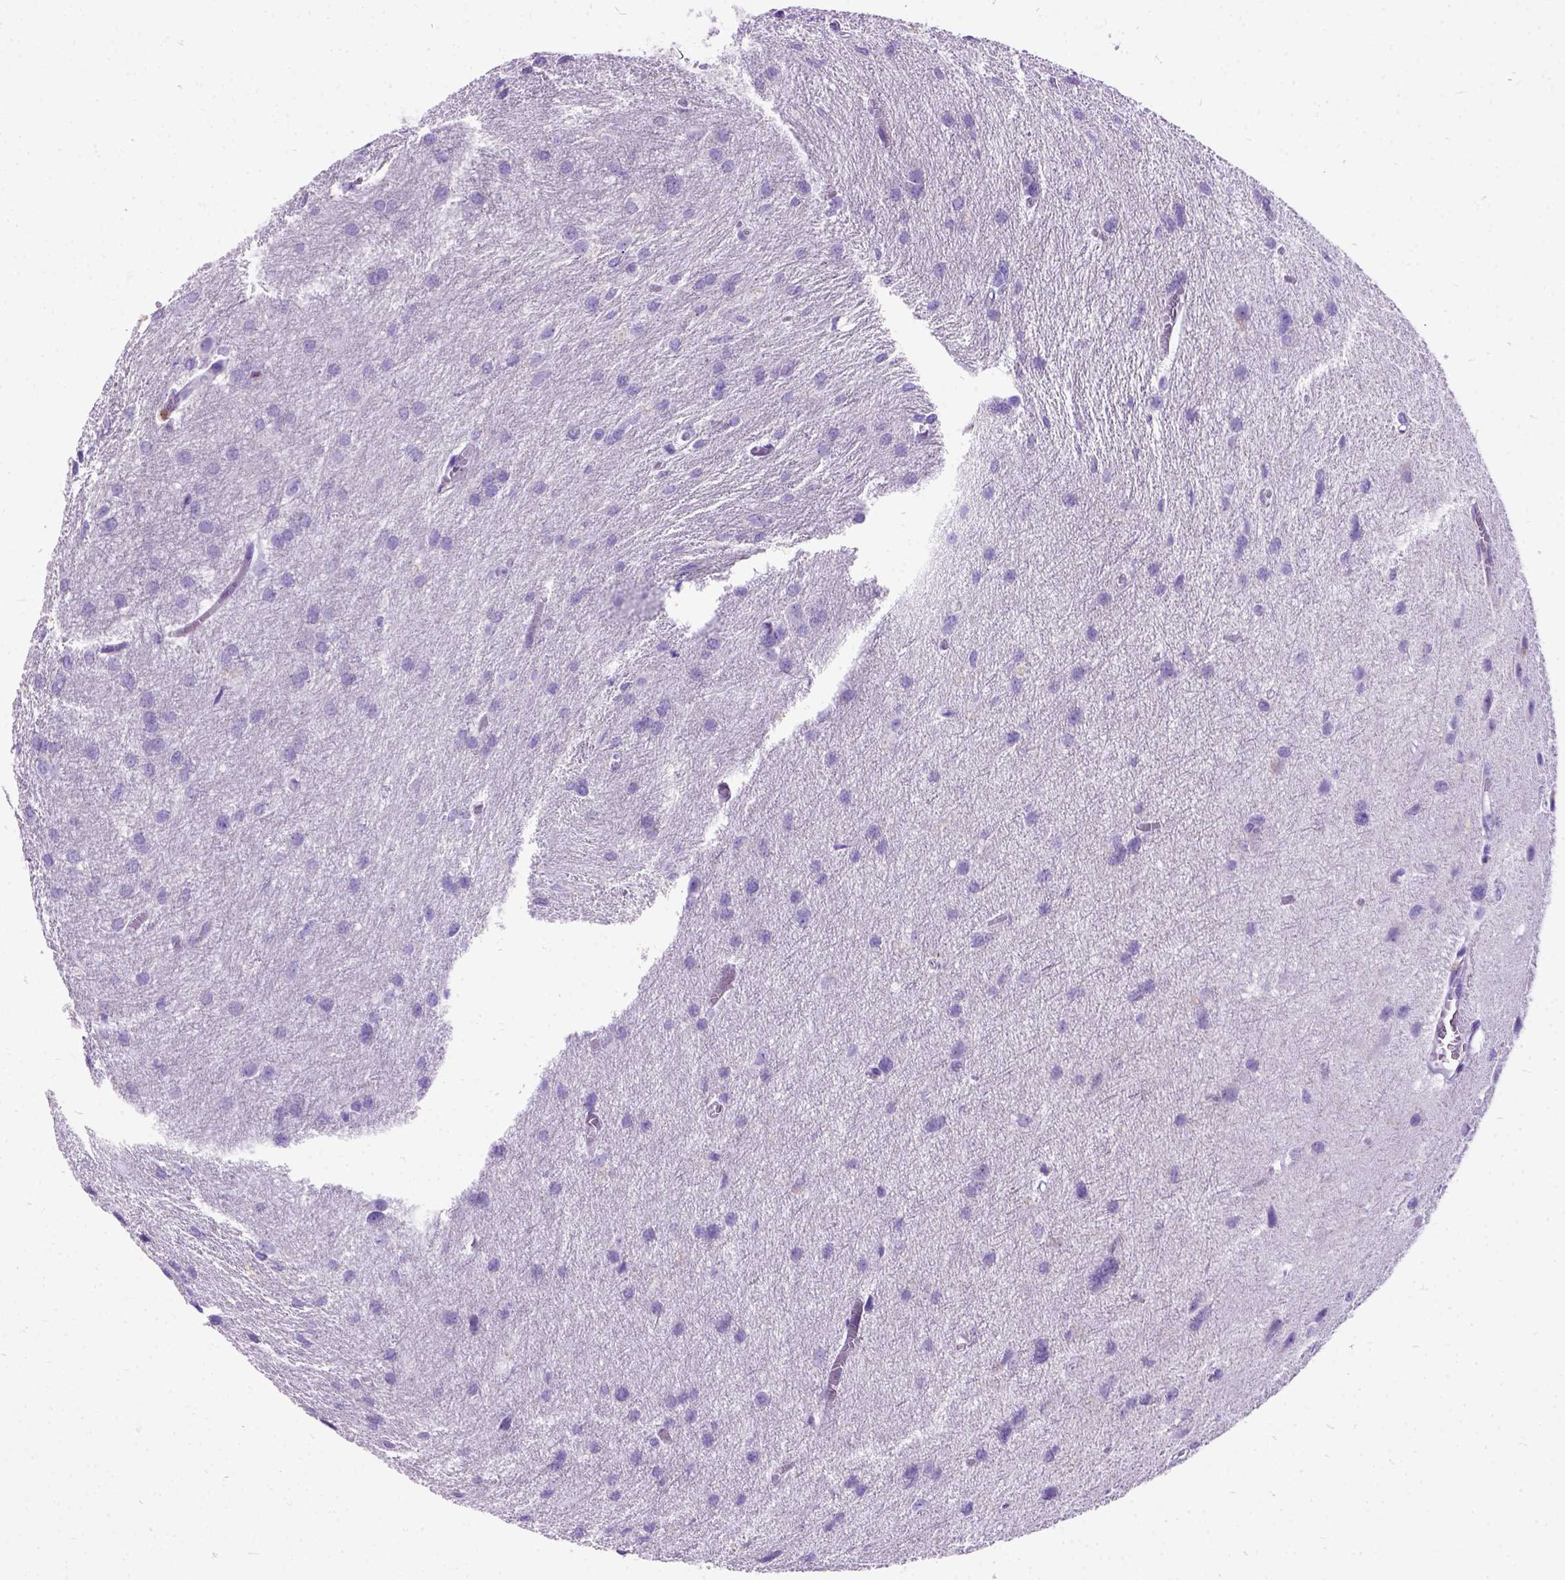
{"staining": {"intensity": "negative", "quantity": "none", "location": "none"}, "tissue": "glioma", "cell_type": "Tumor cells", "image_type": "cancer", "snomed": [{"axis": "morphology", "description": "Glioma, malignant, High grade"}, {"axis": "topography", "description": "Brain"}], "caption": "This is a histopathology image of immunohistochemistry staining of glioma, which shows no positivity in tumor cells.", "gene": "PRG2", "patient": {"sex": "male", "age": 68}}